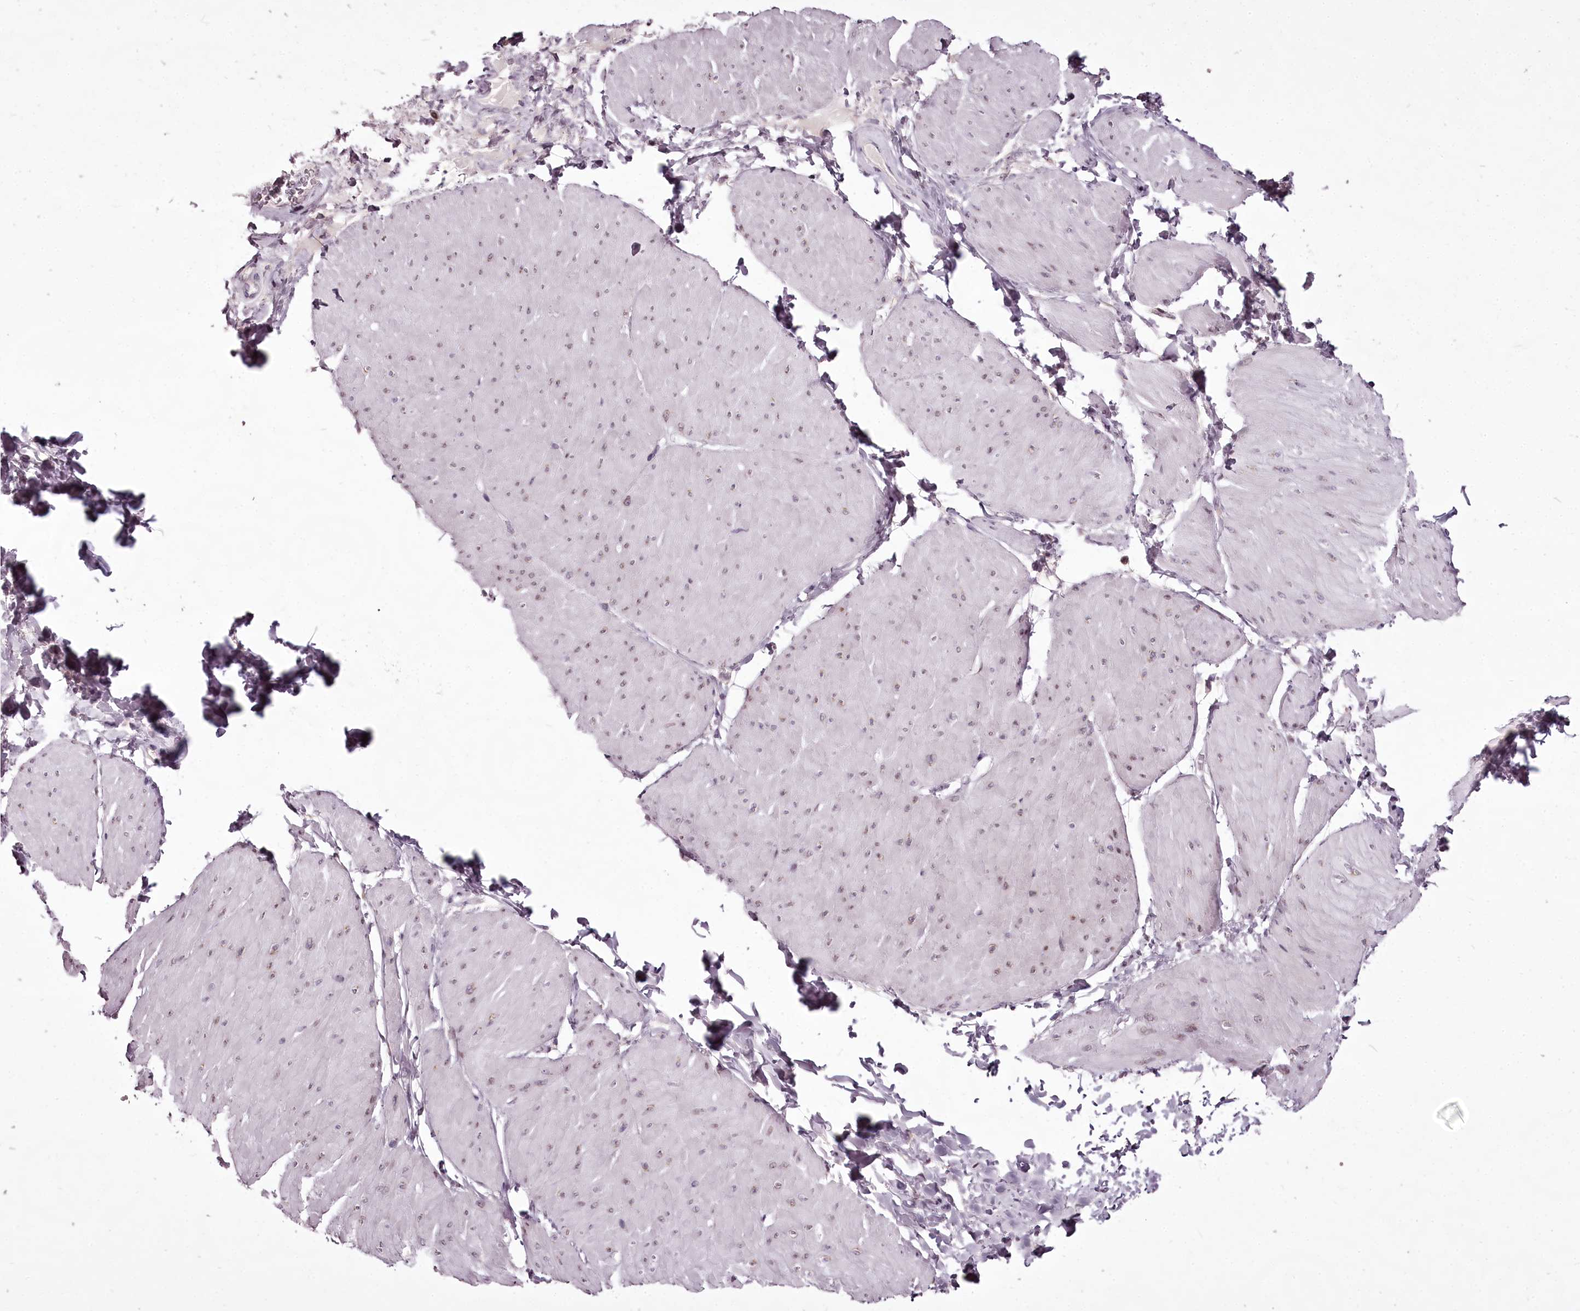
{"staining": {"intensity": "weak", "quantity": "25%-75%", "location": "nuclear"}, "tissue": "smooth muscle", "cell_type": "Smooth muscle cells", "image_type": "normal", "snomed": [{"axis": "morphology", "description": "Urothelial carcinoma, High grade"}, {"axis": "topography", "description": "Urinary bladder"}], "caption": "This micrograph displays normal smooth muscle stained with immunohistochemistry (IHC) to label a protein in brown. The nuclear of smooth muscle cells show weak positivity for the protein. Nuclei are counter-stained blue.", "gene": "C1orf56", "patient": {"sex": "male", "age": 46}}